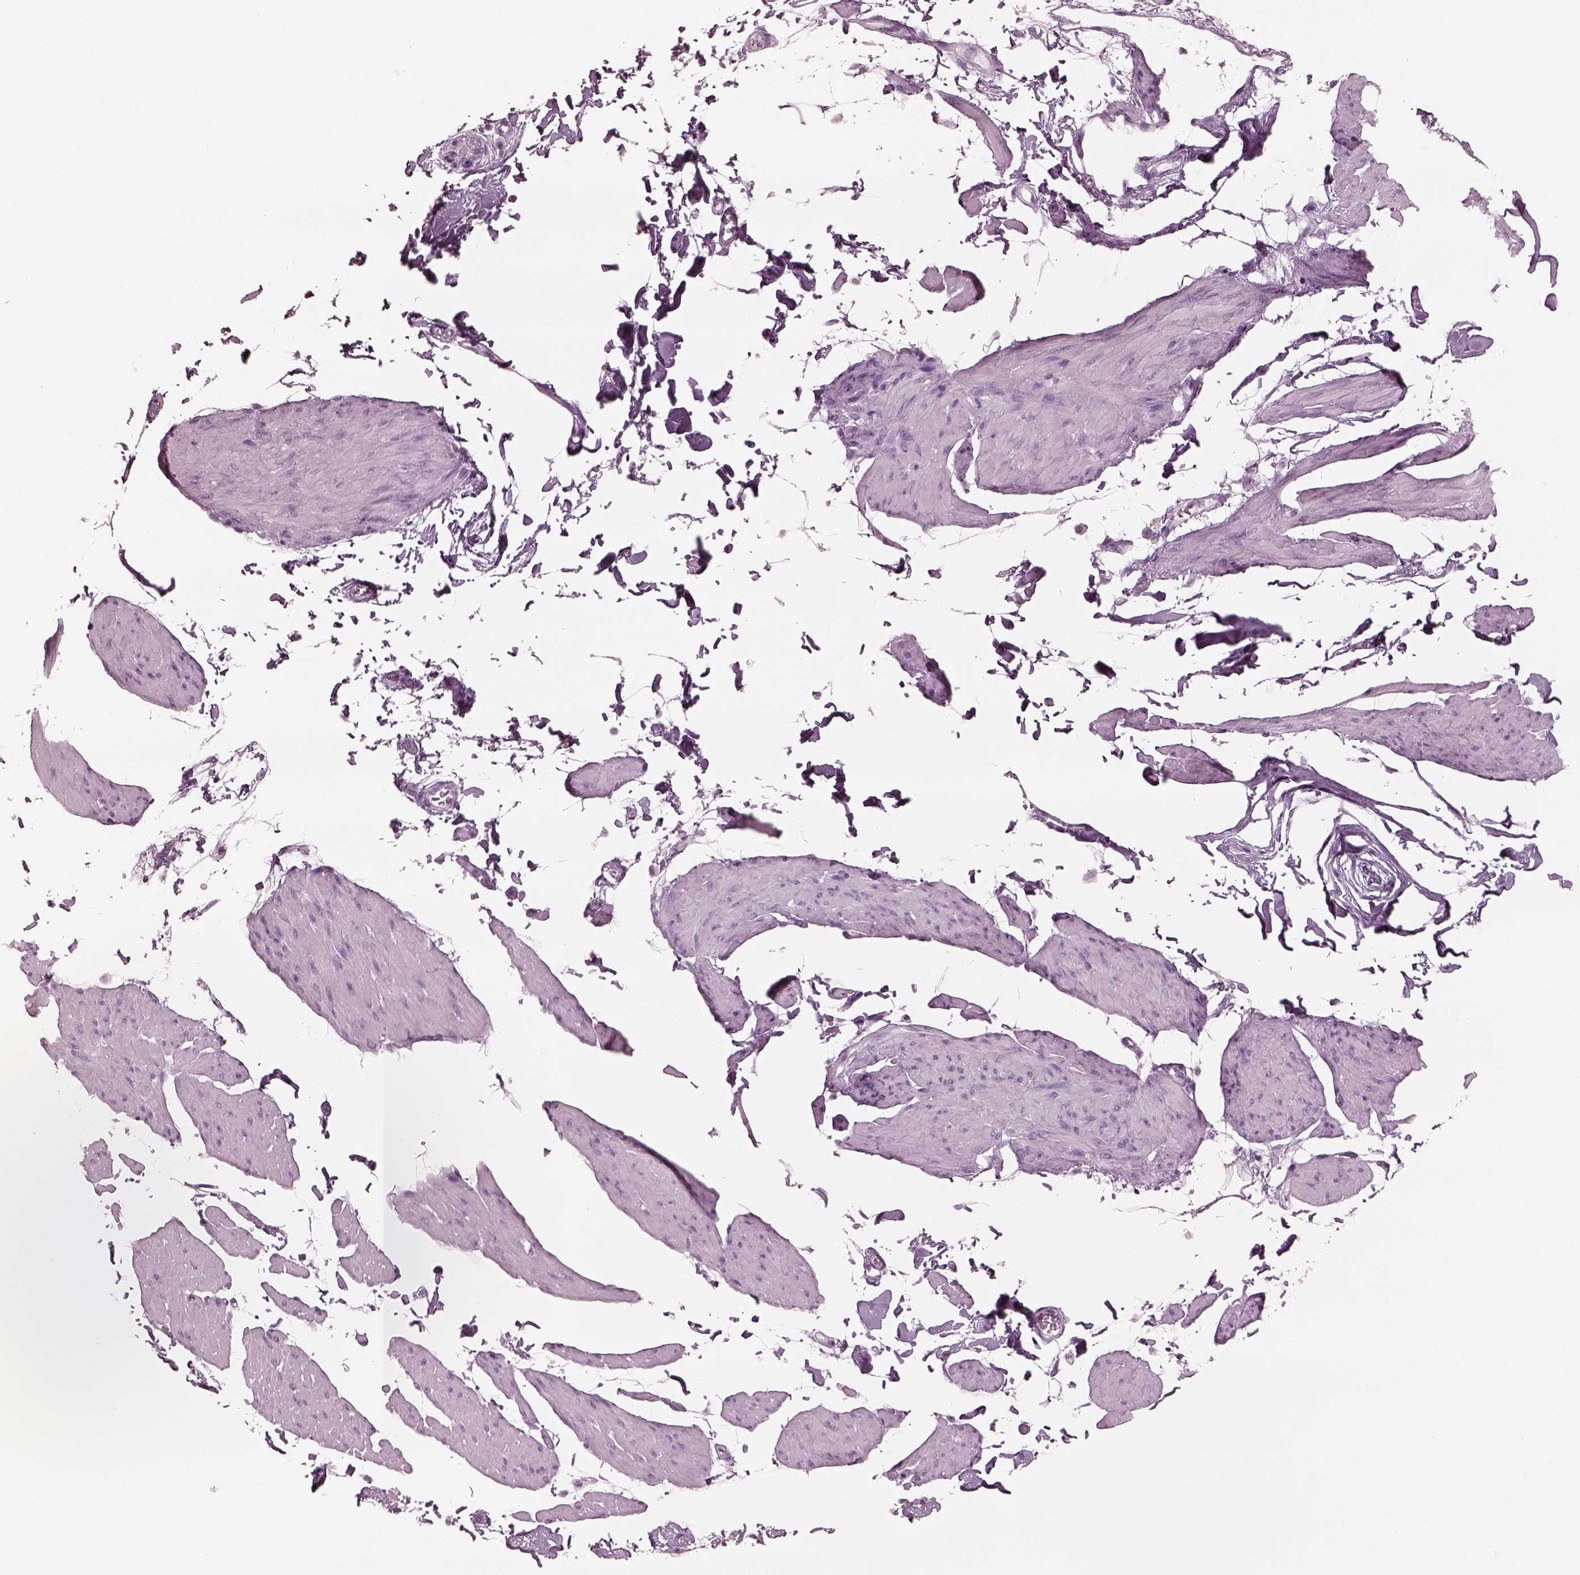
{"staining": {"intensity": "negative", "quantity": "none", "location": "none"}, "tissue": "smooth muscle", "cell_type": "Smooth muscle cells", "image_type": "normal", "snomed": [{"axis": "morphology", "description": "Normal tissue, NOS"}, {"axis": "topography", "description": "Adipose tissue"}, {"axis": "topography", "description": "Smooth muscle"}, {"axis": "topography", "description": "Peripheral nerve tissue"}], "caption": "The image shows no significant expression in smooth muscle cells of smooth muscle.", "gene": "C2orf81", "patient": {"sex": "male", "age": 83}}